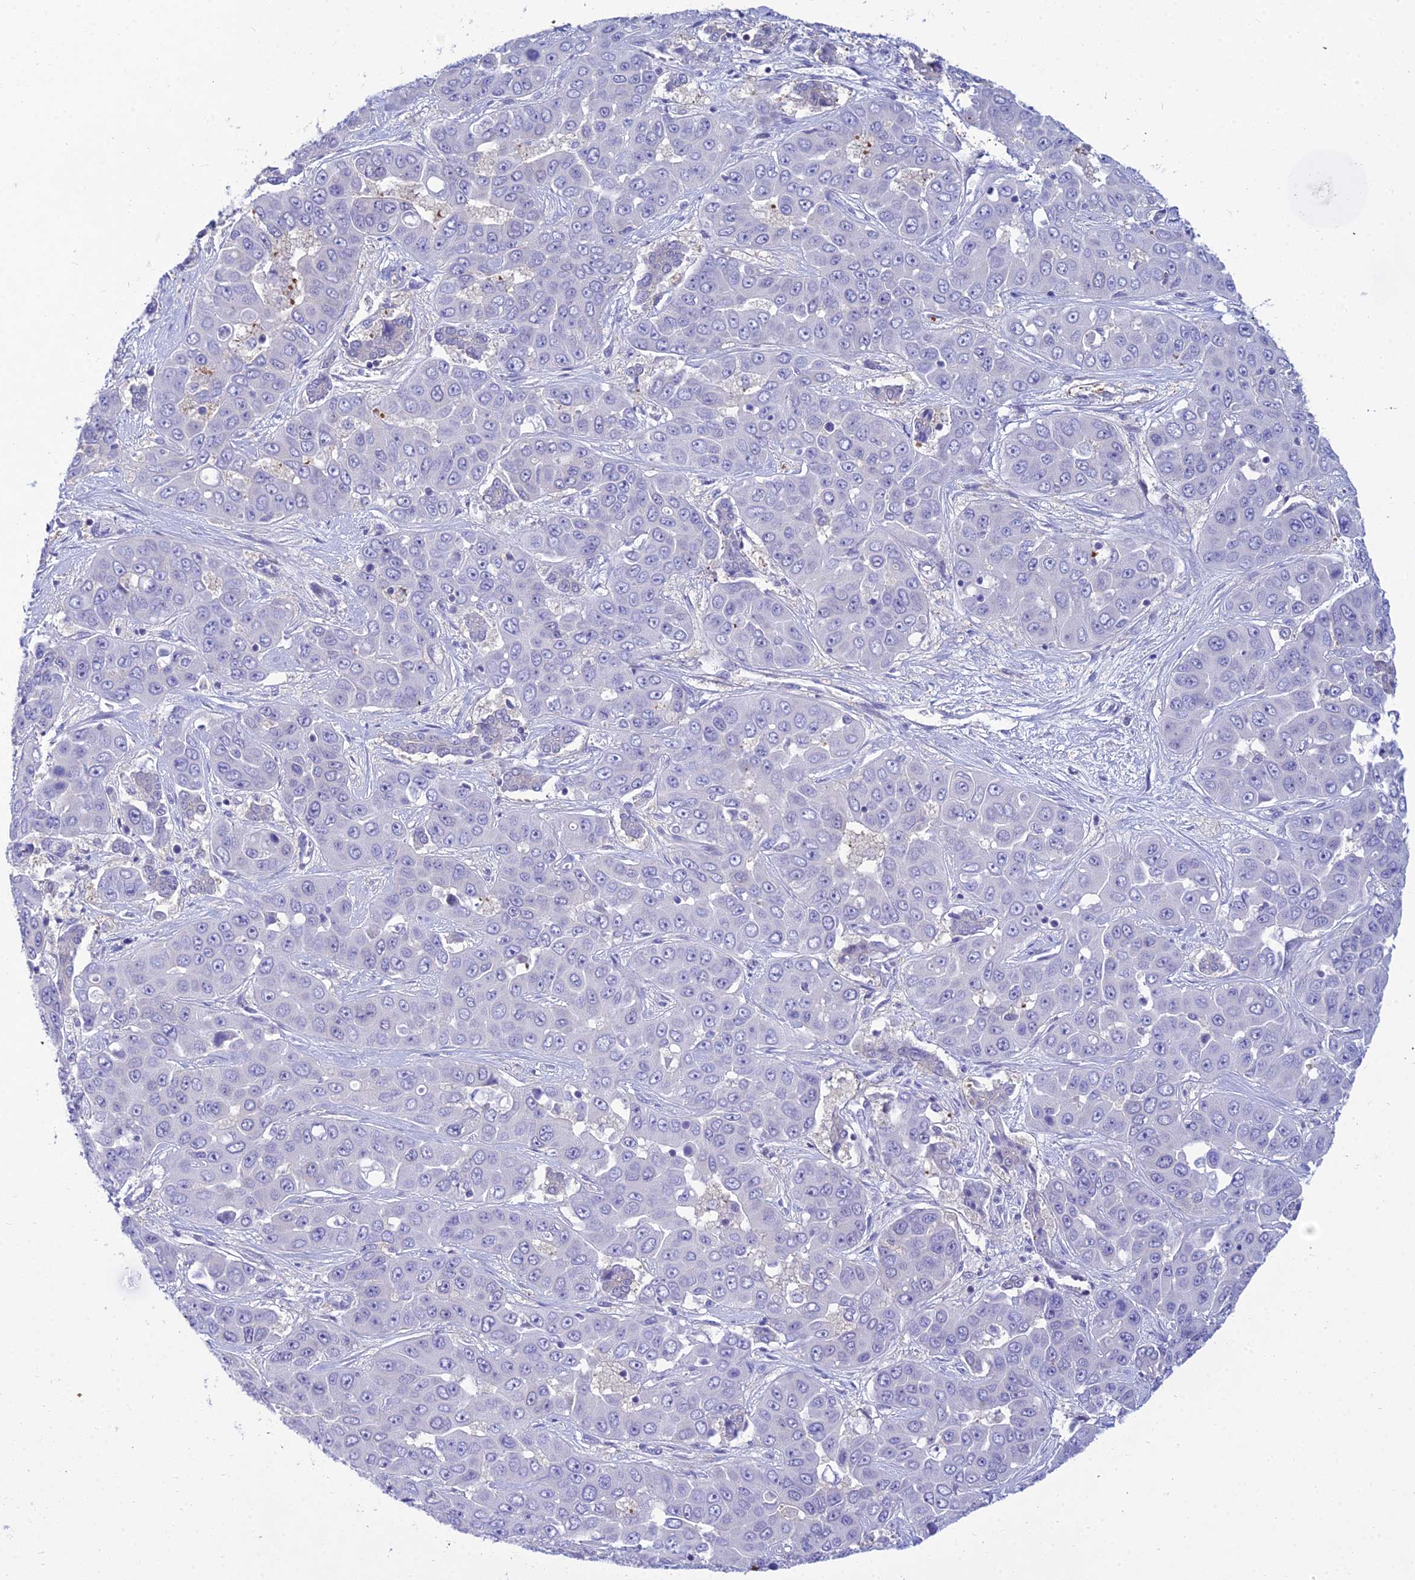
{"staining": {"intensity": "negative", "quantity": "none", "location": "none"}, "tissue": "liver cancer", "cell_type": "Tumor cells", "image_type": "cancer", "snomed": [{"axis": "morphology", "description": "Cholangiocarcinoma"}, {"axis": "topography", "description": "Liver"}], "caption": "Tumor cells show no significant protein expression in liver cancer. Brightfield microscopy of immunohistochemistry stained with DAB (brown) and hematoxylin (blue), captured at high magnification.", "gene": "ZMIZ1", "patient": {"sex": "female", "age": 52}}